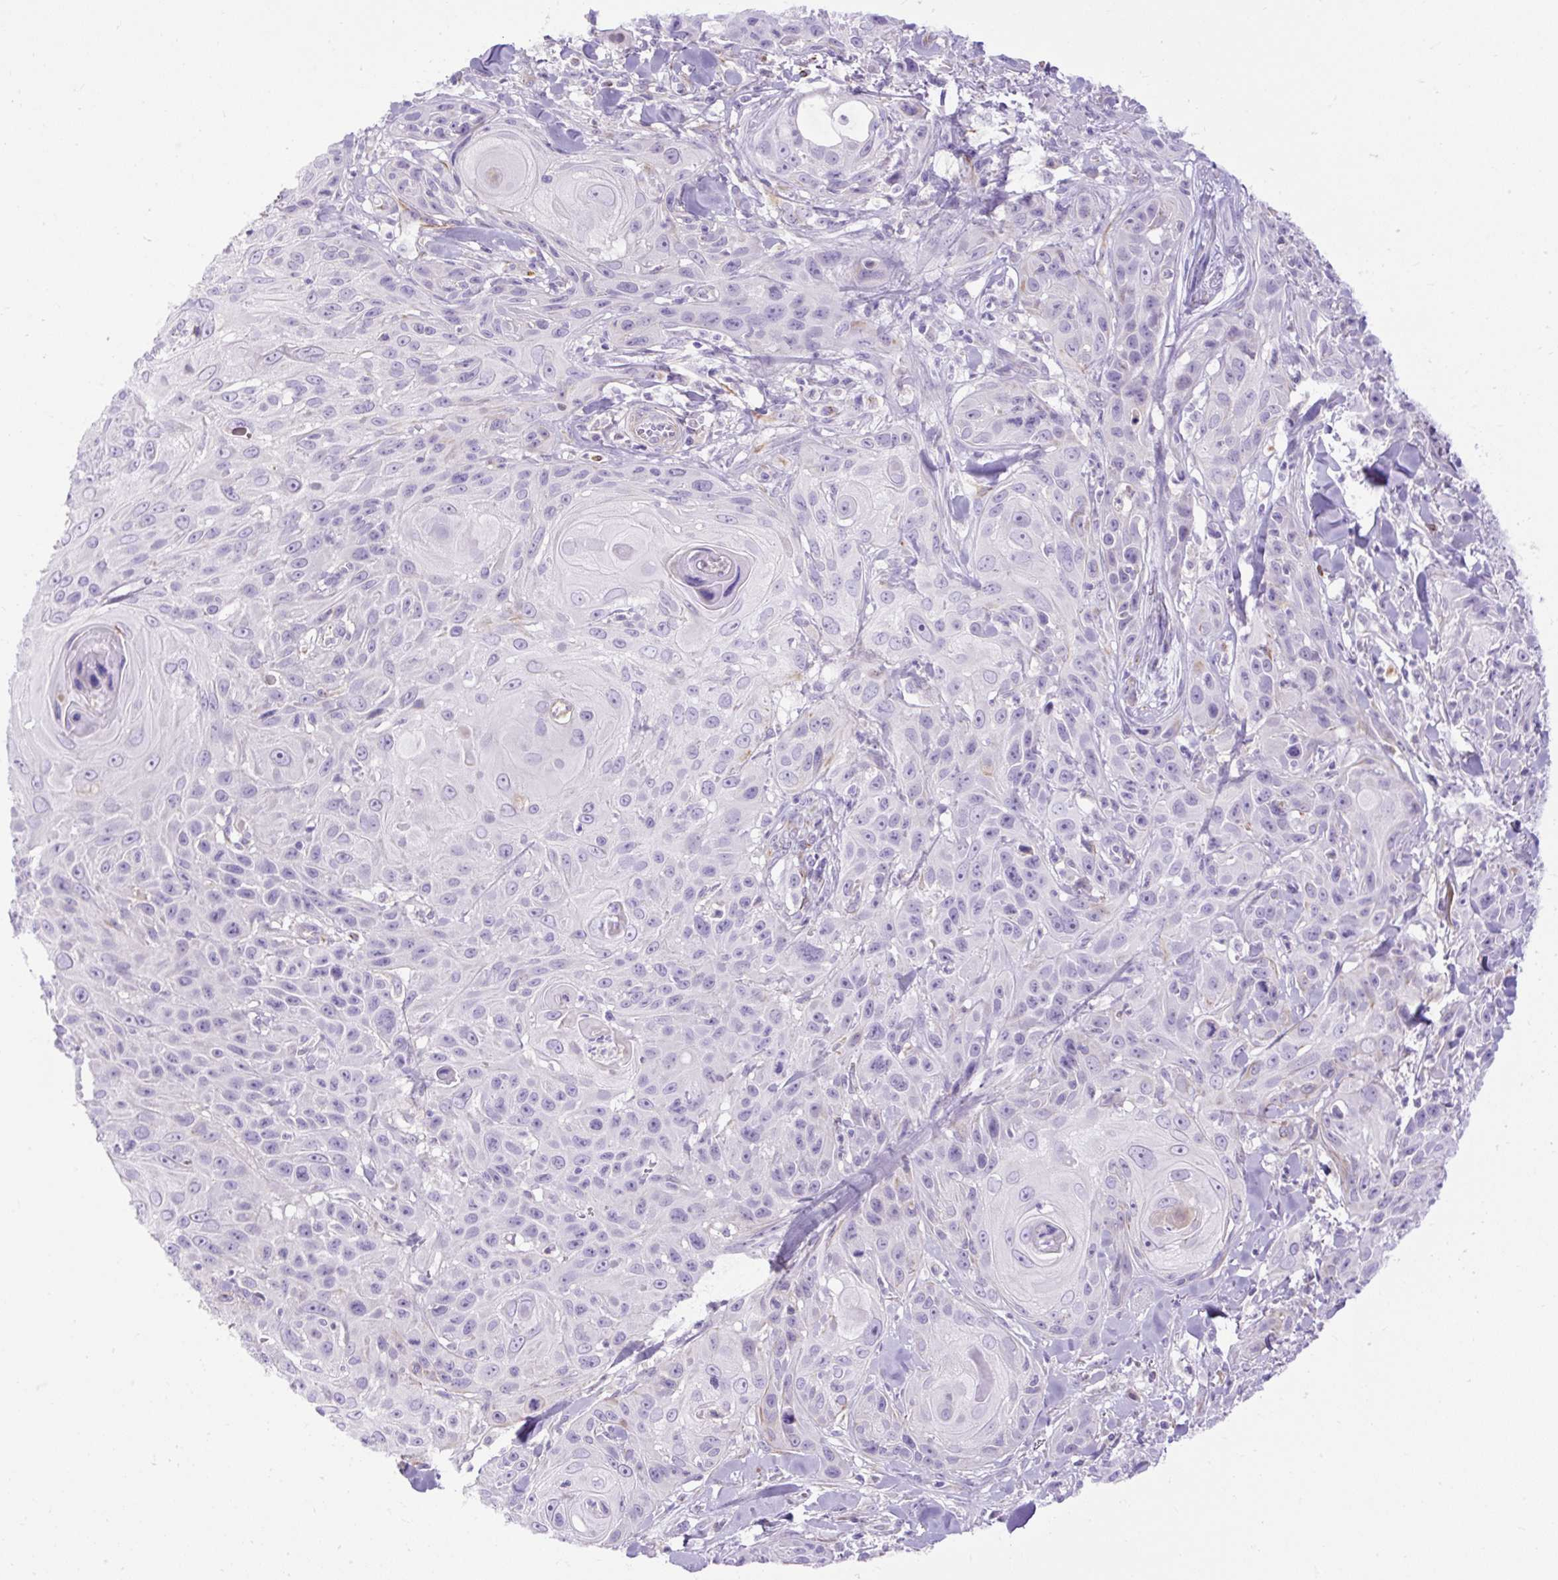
{"staining": {"intensity": "negative", "quantity": "none", "location": "none"}, "tissue": "skin cancer", "cell_type": "Tumor cells", "image_type": "cancer", "snomed": [{"axis": "morphology", "description": "Squamous cell carcinoma, NOS"}, {"axis": "topography", "description": "Skin"}, {"axis": "topography", "description": "Vulva"}], "caption": "The photomicrograph shows no staining of tumor cells in skin squamous cell carcinoma.", "gene": "SPTBN5", "patient": {"sex": "female", "age": 83}}